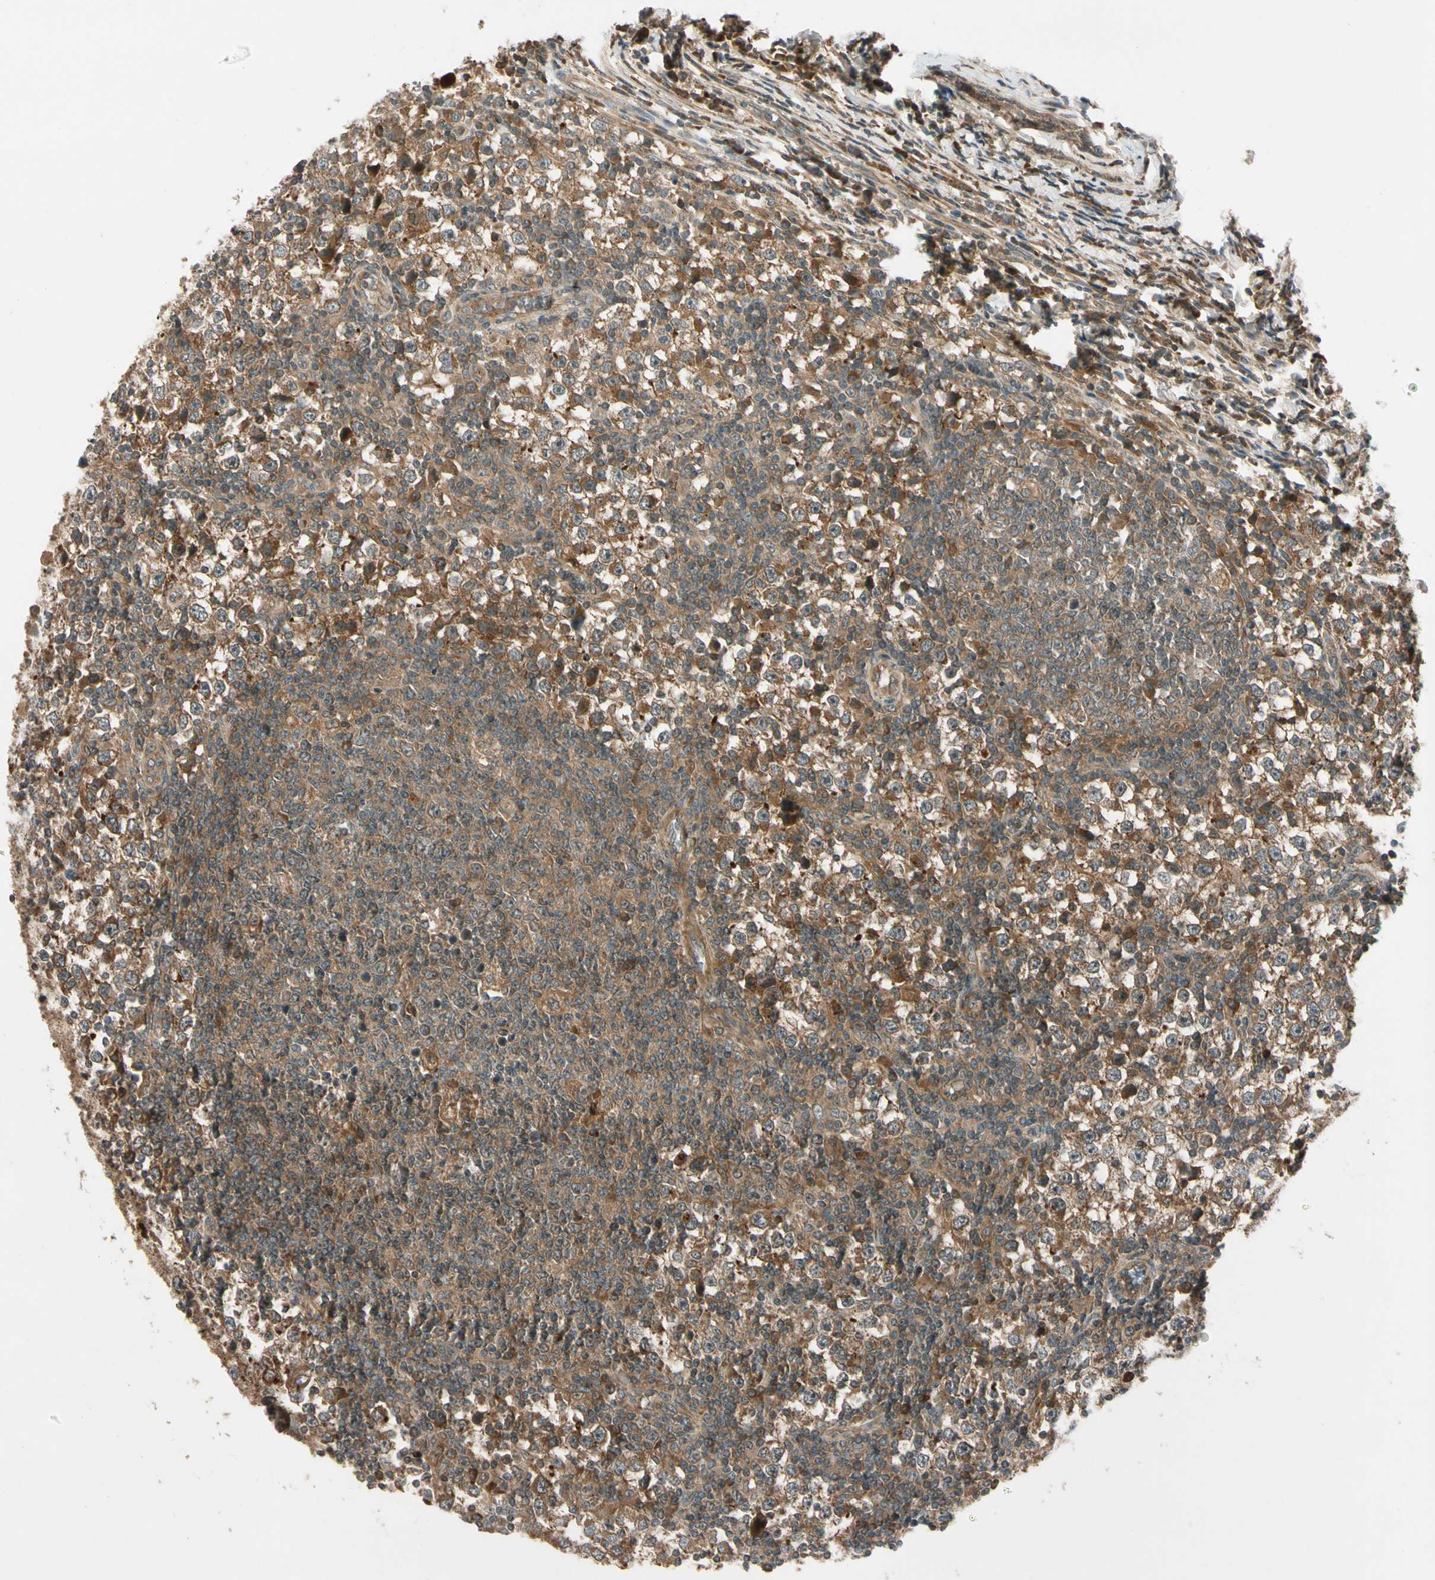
{"staining": {"intensity": "moderate", "quantity": ">75%", "location": "cytoplasmic/membranous"}, "tissue": "testis cancer", "cell_type": "Tumor cells", "image_type": "cancer", "snomed": [{"axis": "morphology", "description": "Seminoma, NOS"}, {"axis": "topography", "description": "Testis"}], "caption": "Moderate cytoplasmic/membranous positivity is appreciated in about >75% of tumor cells in testis seminoma.", "gene": "ACVR1C", "patient": {"sex": "male", "age": 65}}